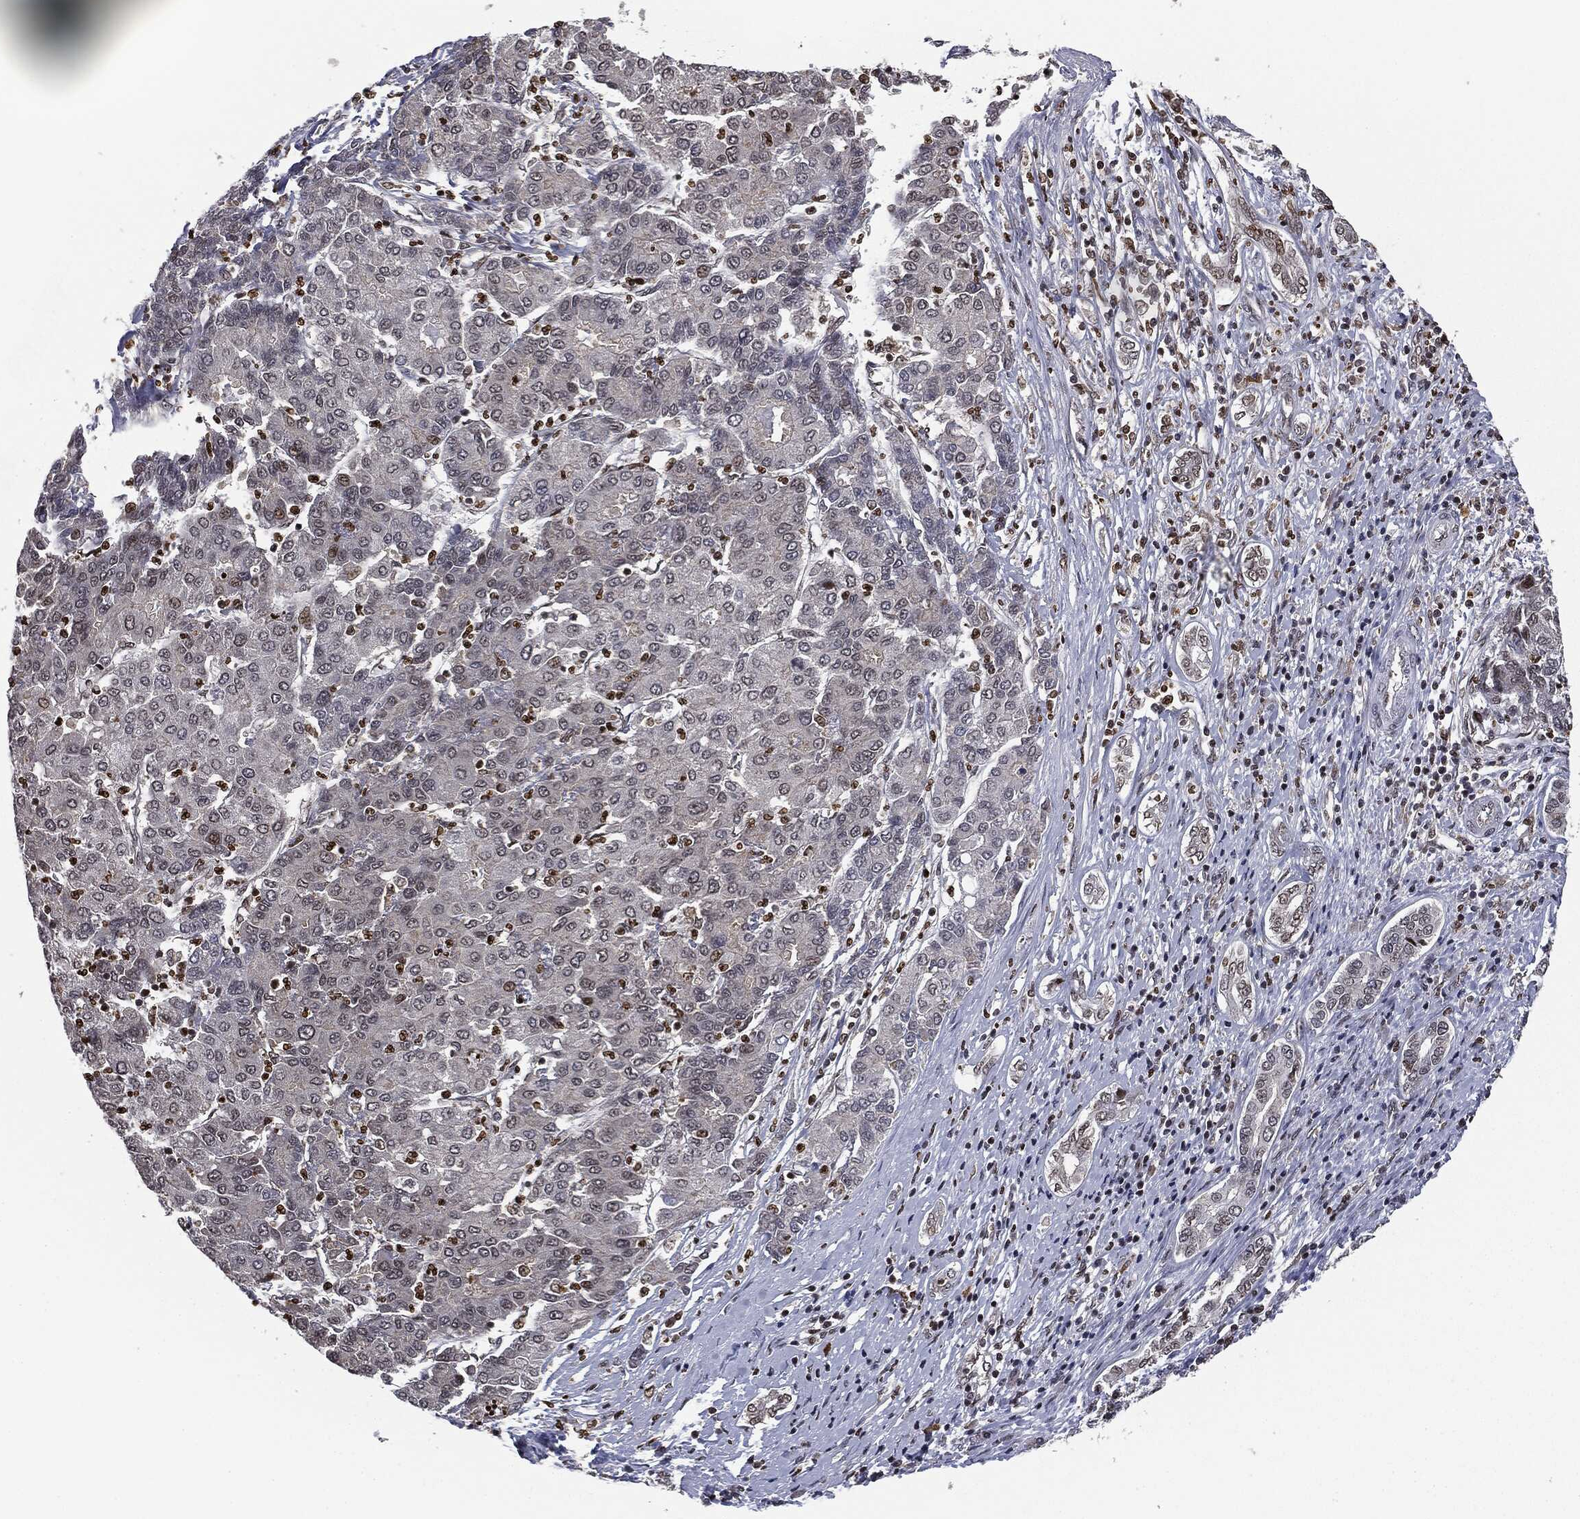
{"staining": {"intensity": "weak", "quantity": "<25%", "location": "nuclear"}, "tissue": "liver cancer", "cell_type": "Tumor cells", "image_type": "cancer", "snomed": [{"axis": "morphology", "description": "Carcinoma, Hepatocellular, NOS"}, {"axis": "topography", "description": "Liver"}], "caption": "The image exhibits no staining of tumor cells in hepatocellular carcinoma (liver).", "gene": "TBC1D22A", "patient": {"sex": "male", "age": 65}}